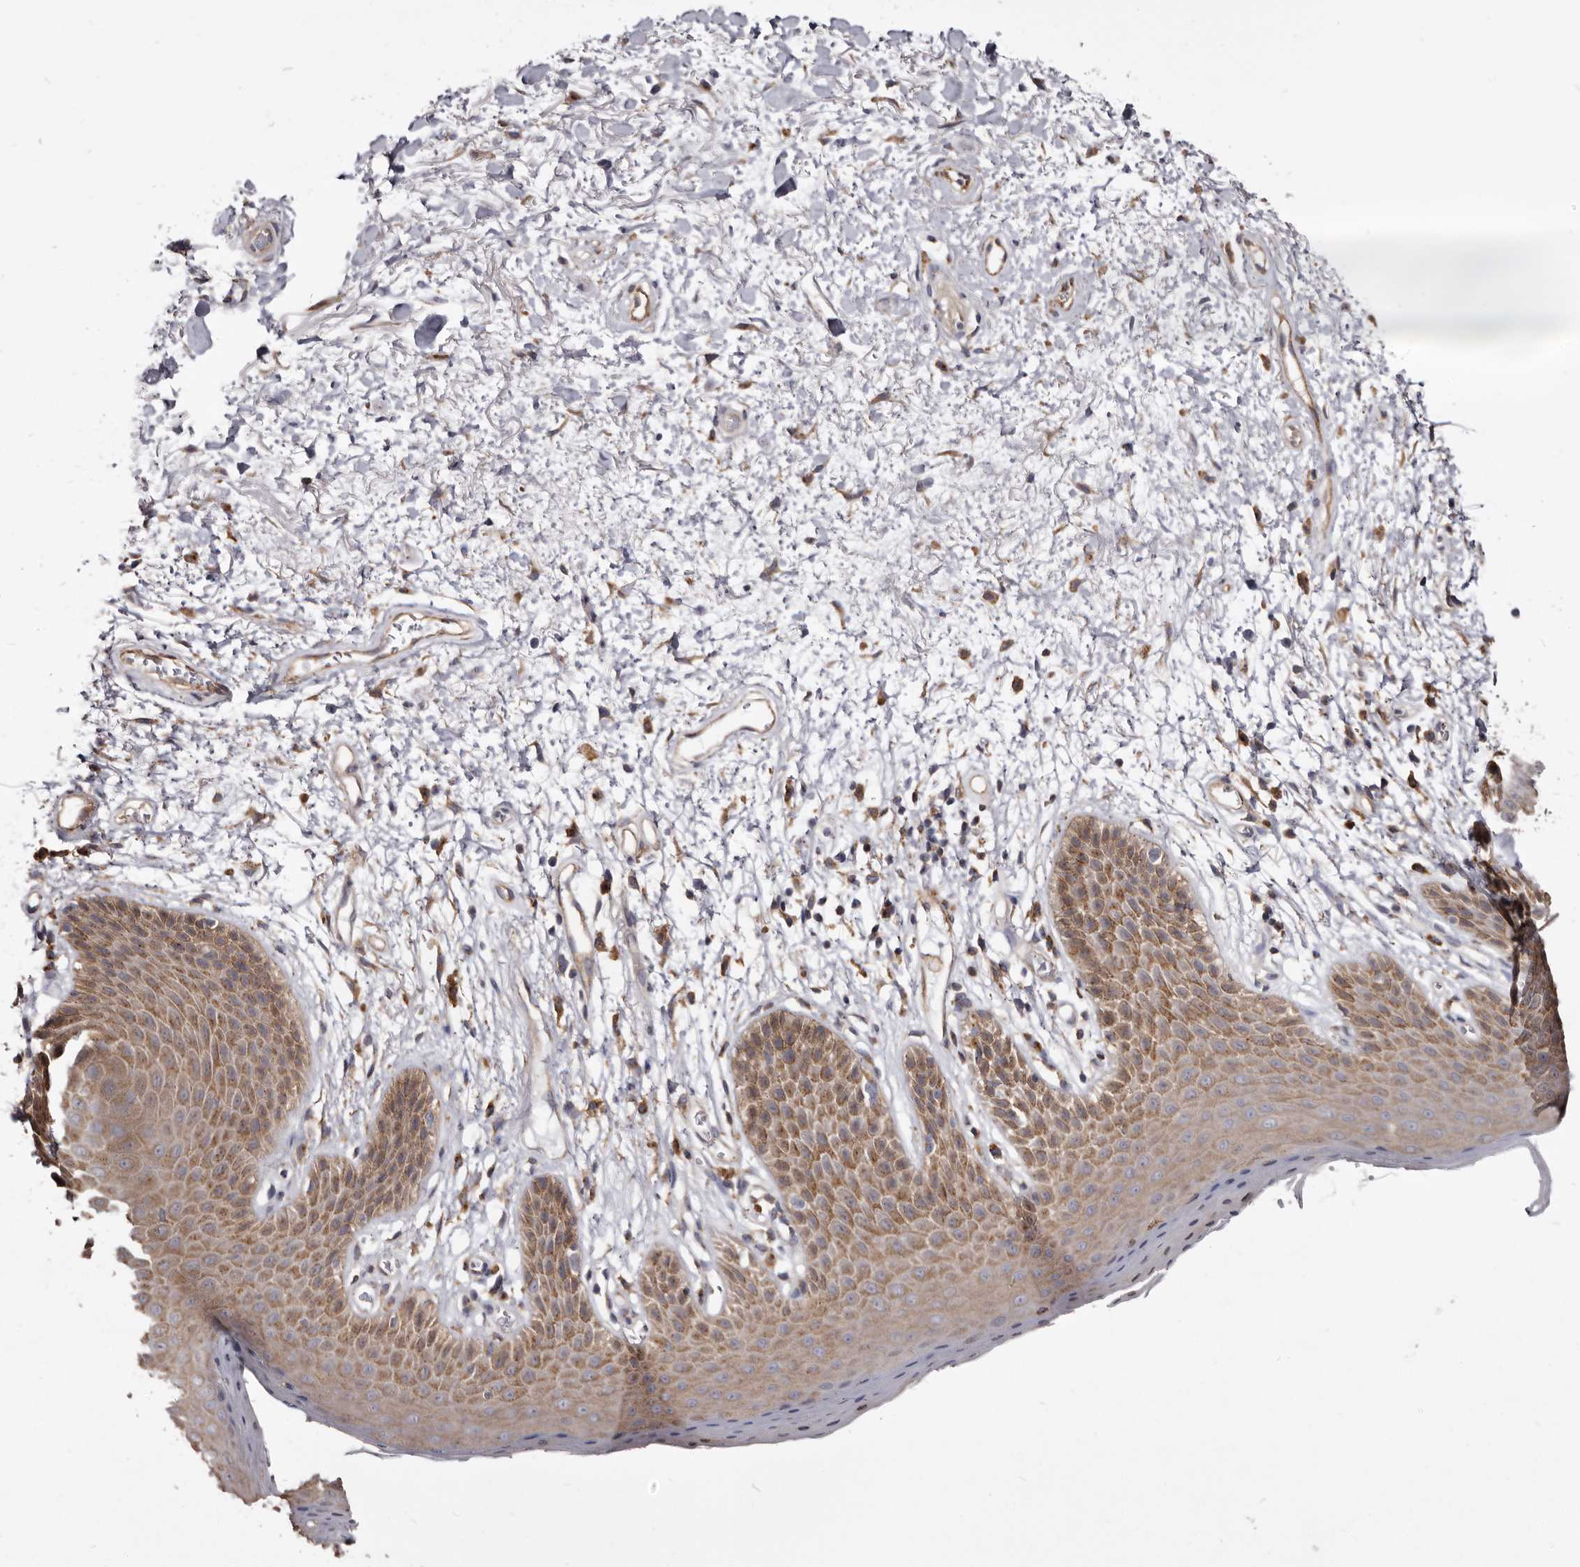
{"staining": {"intensity": "moderate", "quantity": ">75%", "location": "cytoplasmic/membranous"}, "tissue": "skin", "cell_type": "Epidermal cells", "image_type": "normal", "snomed": [{"axis": "morphology", "description": "Normal tissue, NOS"}, {"axis": "topography", "description": "Anal"}], "caption": "The image reveals immunohistochemical staining of benign skin. There is moderate cytoplasmic/membranous staining is appreciated in approximately >75% of epidermal cells.", "gene": "TPD52", "patient": {"sex": "male", "age": 74}}